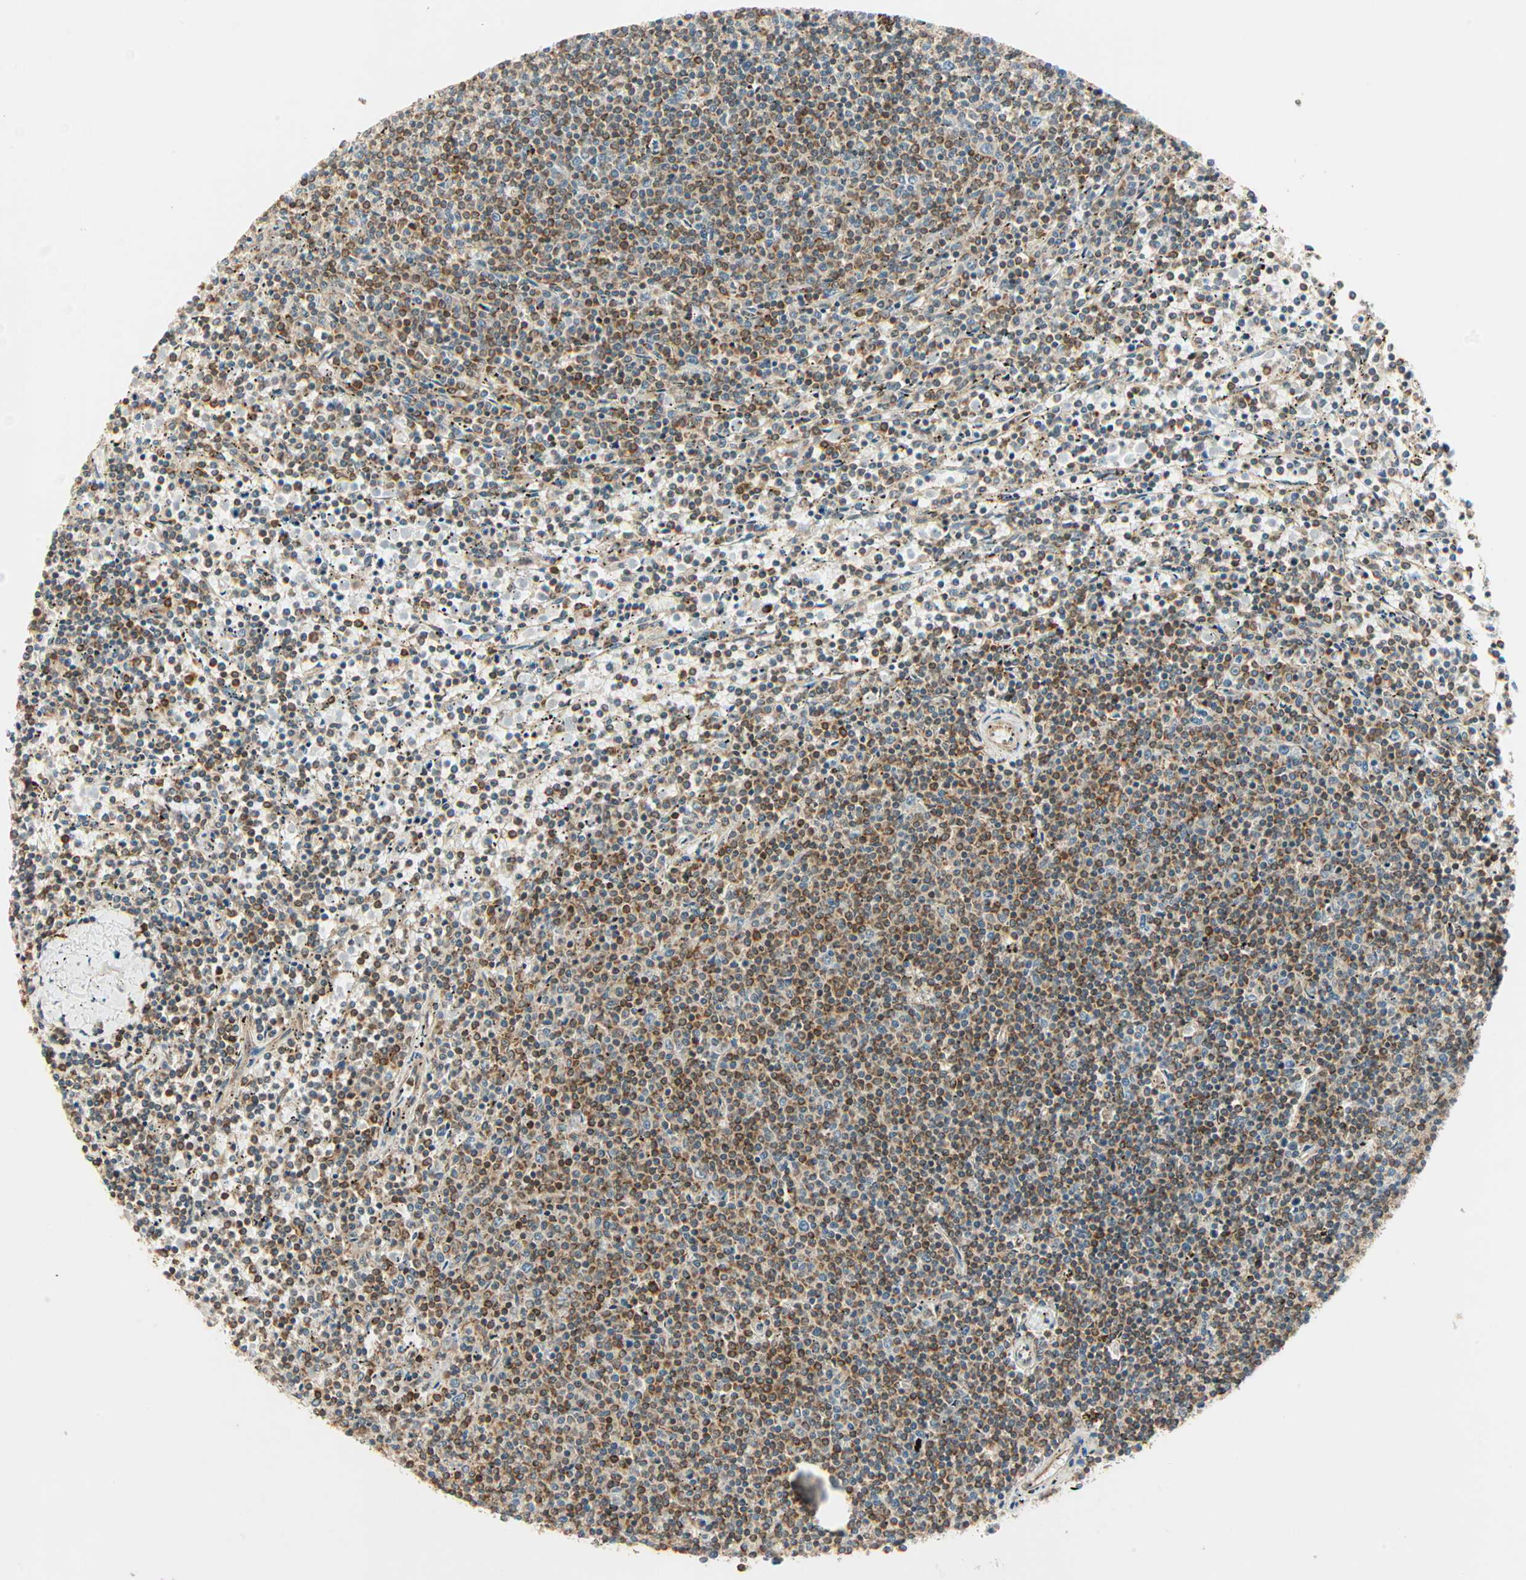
{"staining": {"intensity": "strong", "quantity": ">75%", "location": "cytoplasmic/membranous"}, "tissue": "lymphoma", "cell_type": "Tumor cells", "image_type": "cancer", "snomed": [{"axis": "morphology", "description": "Malignant lymphoma, non-Hodgkin's type, Low grade"}, {"axis": "topography", "description": "Spleen"}], "caption": "This histopathology image demonstrates IHC staining of malignant lymphoma, non-Hodgkin's type (low-grade), with high strong cytoplasmic/membranous staining in about >75% of tumor cells.", "gene": "PNPLA6", "patient": {"sex": "female", "age": 50}}